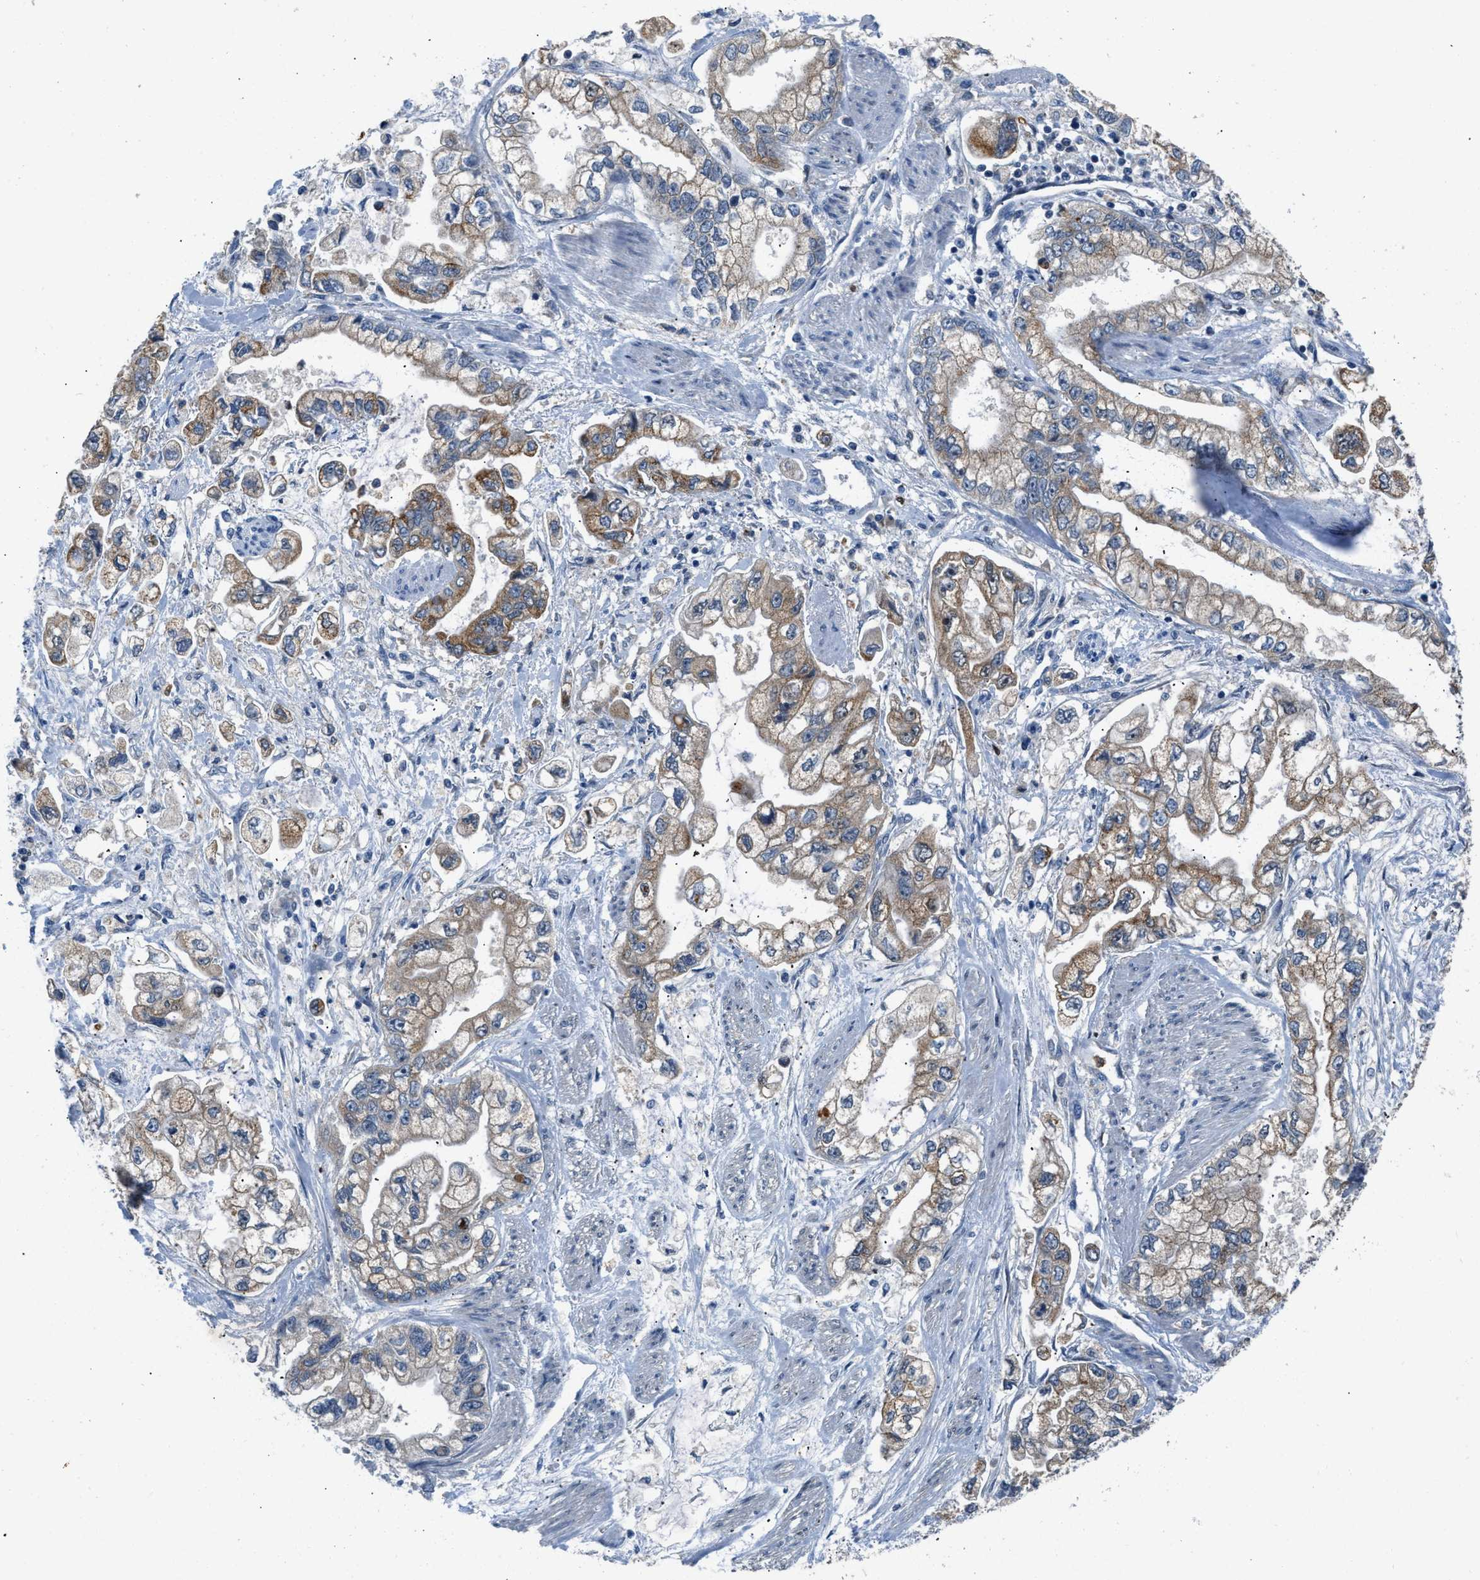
{"staining": {"intensity": "weak", "quantity": ">75%", "location": "cytoplasmic/membranous"}, "tissue": "stomach cancer", "cell_type": "Tumor cells", "image_type": "cancer", "snomed": [{"axis": "morphology", "description": "Normal tissue, NOS"}, {"axis": "morphology", "description": "Adenocarcinoma, NOS"}, {"axis": "topography", "description": "Stomach"}], "caption": "Stomach adenocarcinoma was stained to show a protein in brown. There is low levels of weak cytoplasmic/membranous positivity in about >75% of tumor cells. (DAB IHC with brightfield microscopy, high magnification).", "gene": "TOMM34", "patient": {"sex": "male", "age": 62}}